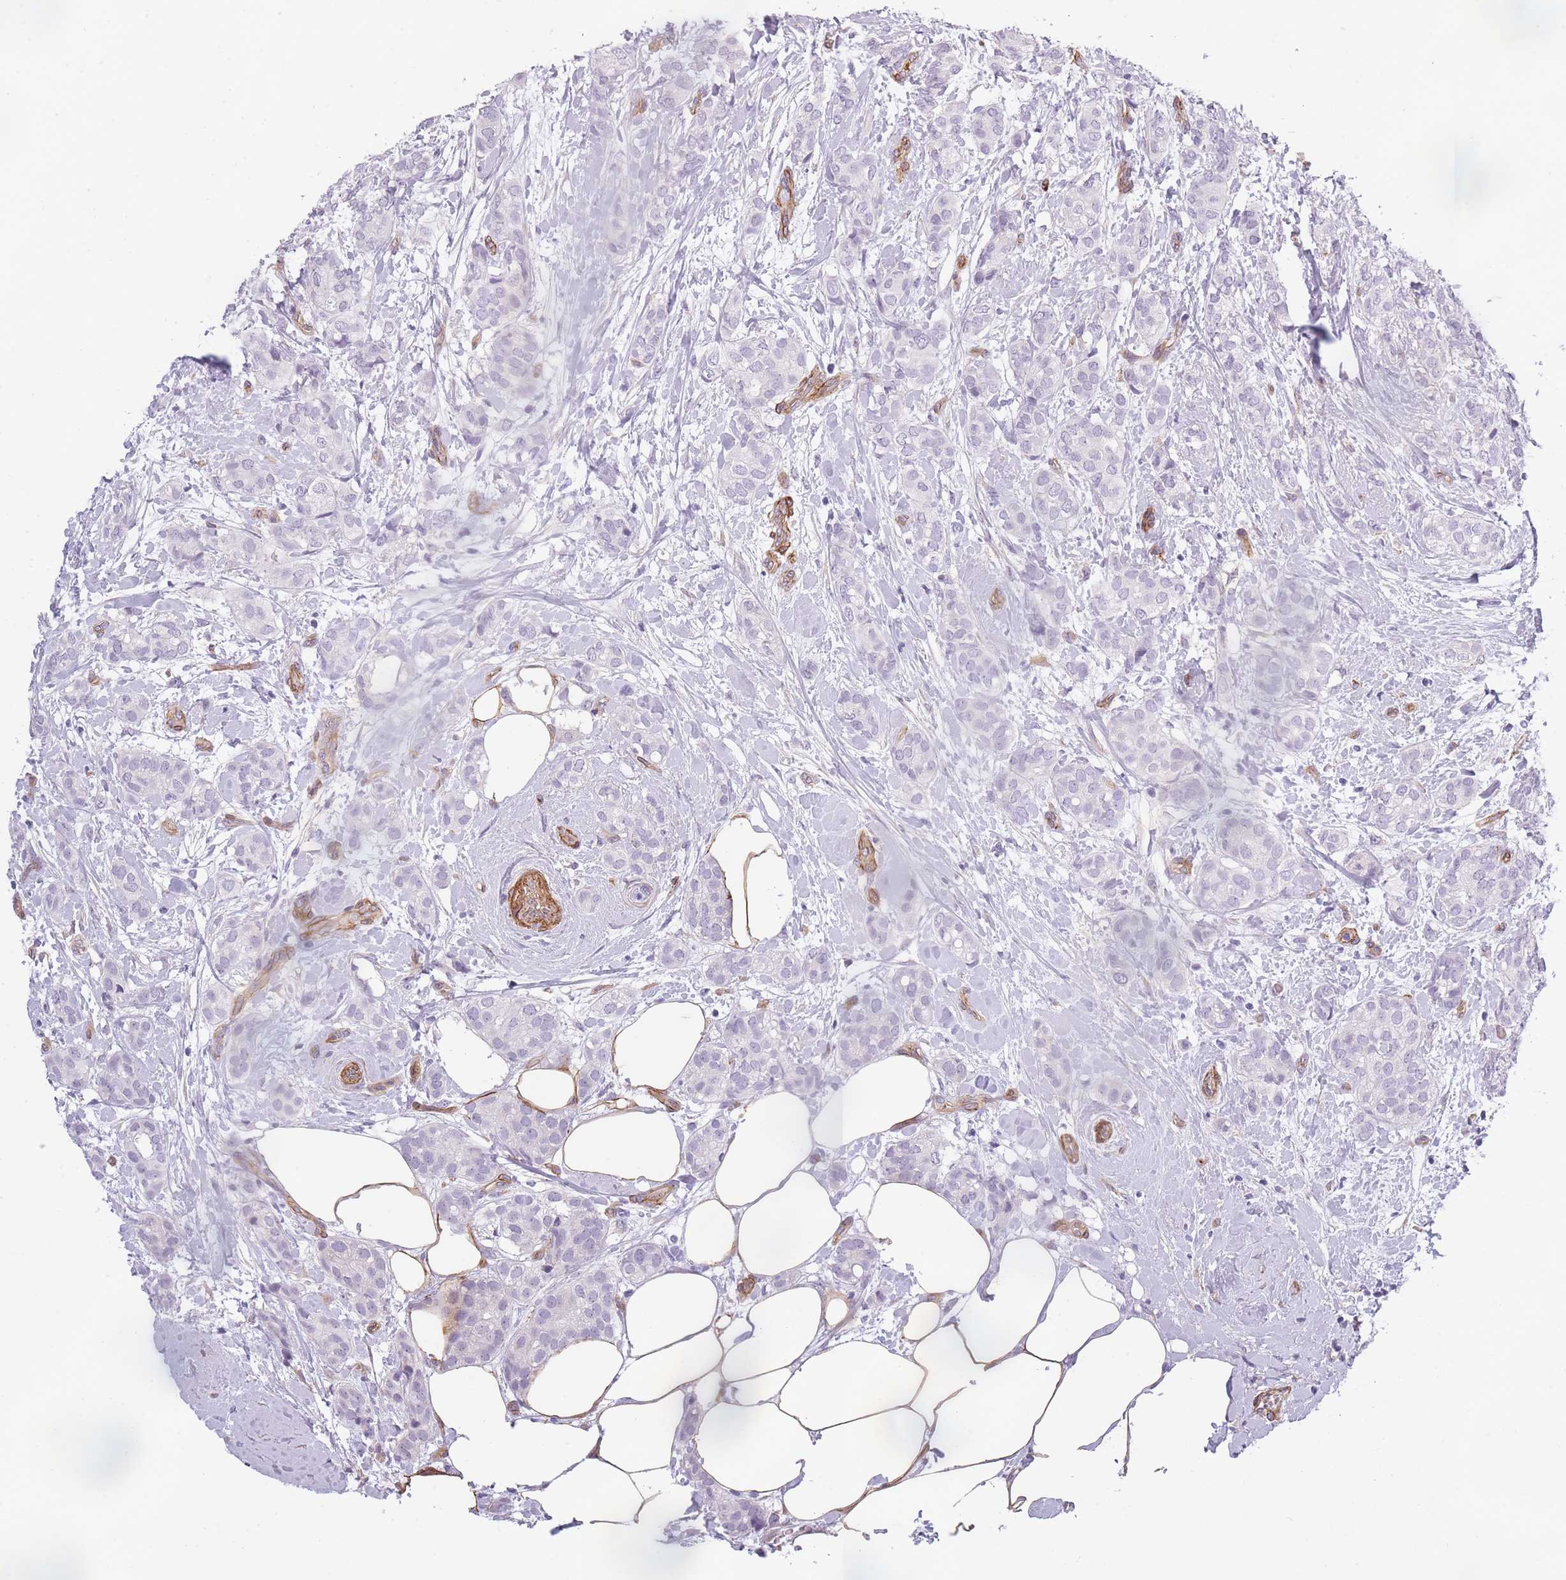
{"staining": {"intensity": "negative", "quantity": "none", "location": "none"}, "tissue": "breast cancer", "cell_type": "Tumor cells", "image_type": "cancer", "snomed": [{"axis": "morphology", "description": "Duct carcinoma"}, {"axis": "topography", "description": "Breast"}], "caption": "High power microscopy histopathology image of an immunohistochemistry micrograph of intraductal carcinoma (breast), revealing no significant positivity in tumor cells. Nuclei are stained in blue.", "gene": "OR6B3", "patient": {"sex": "female", "age": 73}}